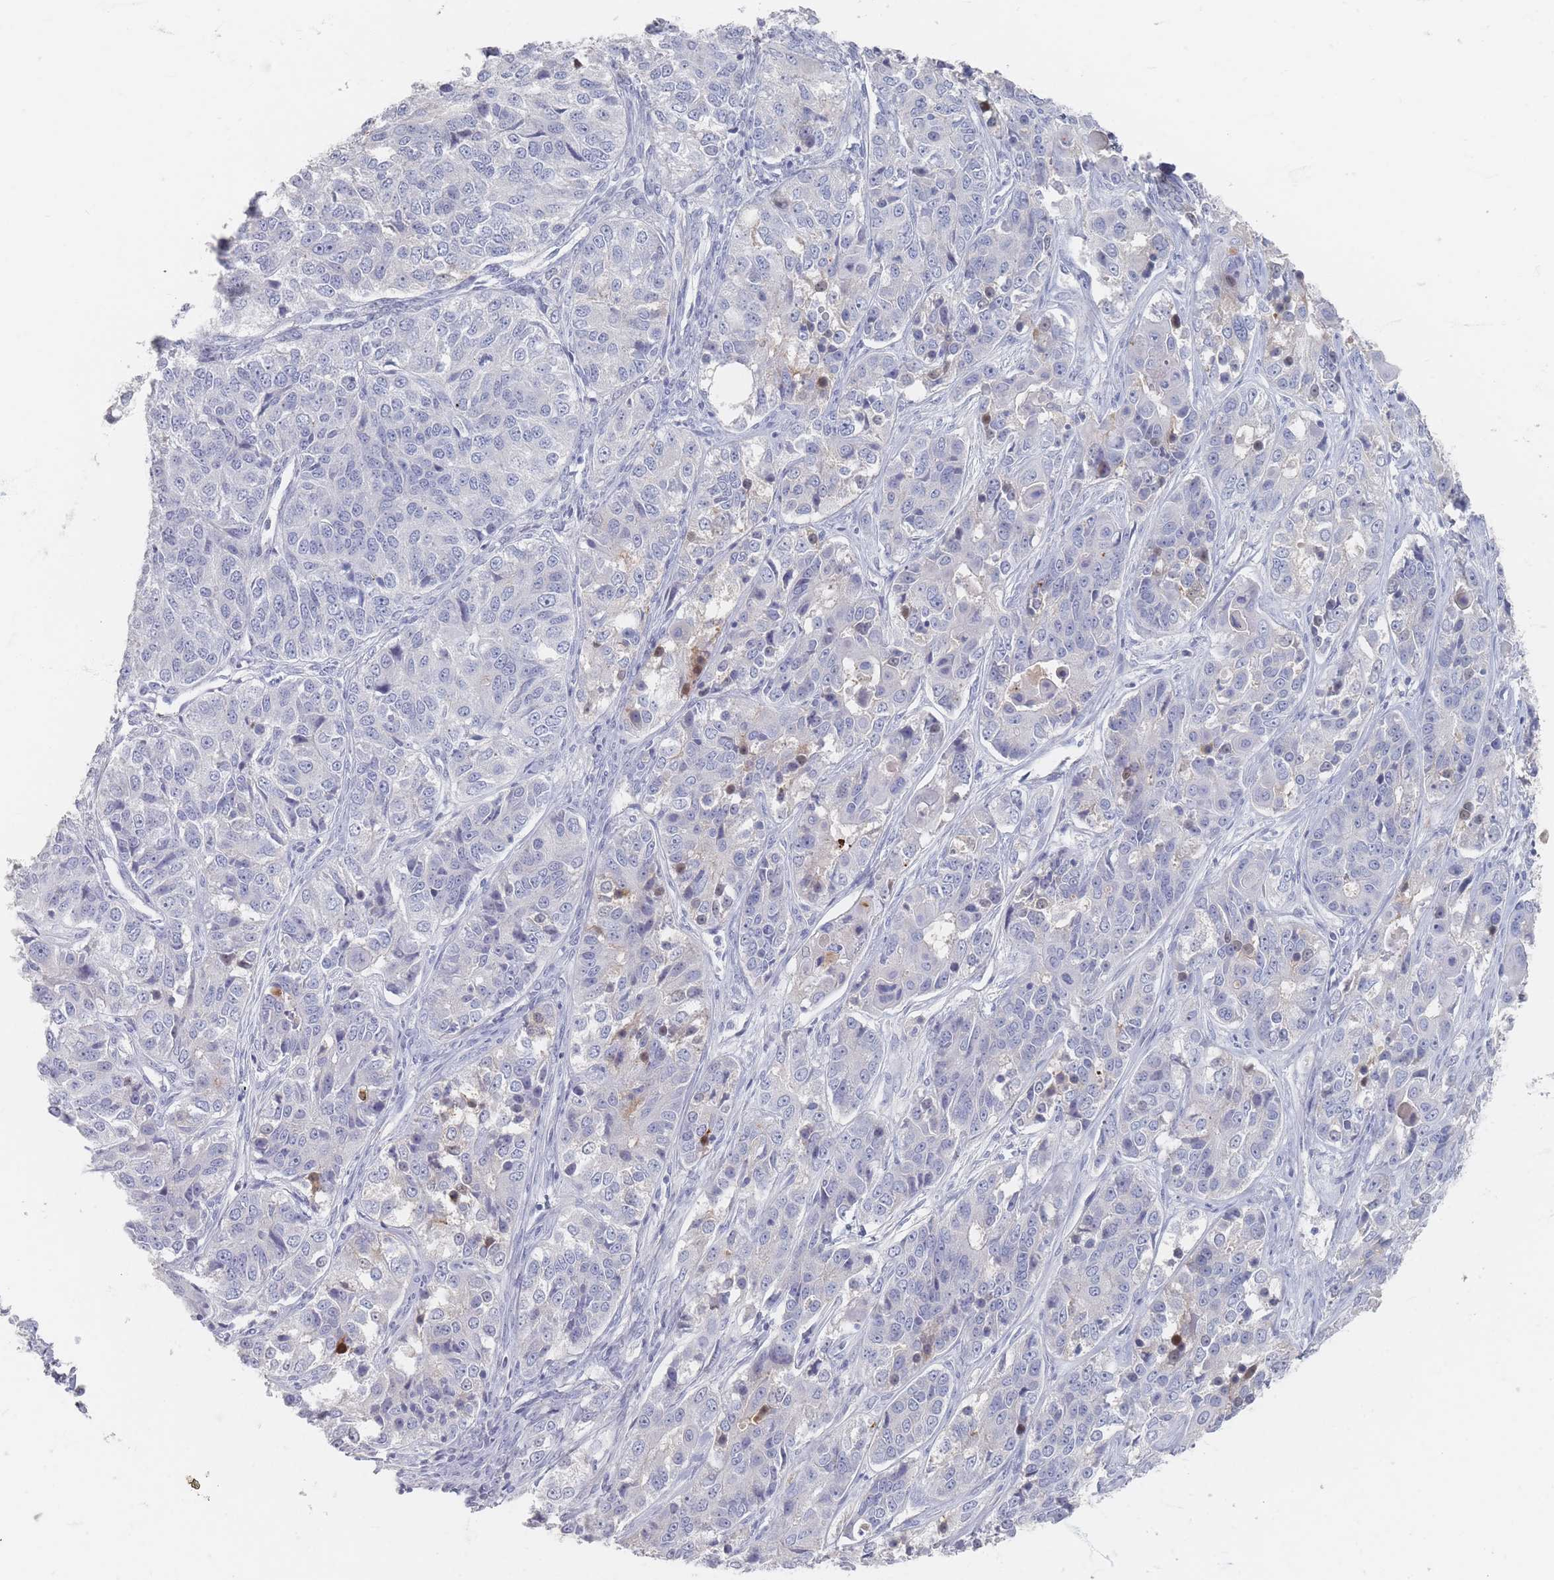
{"staining": {"intensity": "negative", "quantity": "none", "location": "none"}, "tissue": "ovarian cancer", "cell_type": "Tumor cells", "image_type": "cancer", "snomed": [{"axis": "morphology", "description": "Carcinoma, endometroid"}, {"axis": "topography", "description": "Ovary"}], "caption": "This photomicrograph is of ovarian cancer (endometroid carcinoma) stained with immunohistochemistry to label a protein in brown with the nuclei are counter-stained blue. There is no positivity in tumor cells.", "gene": "HELZ2", "patient": {"sex": "female", "age": 51}}